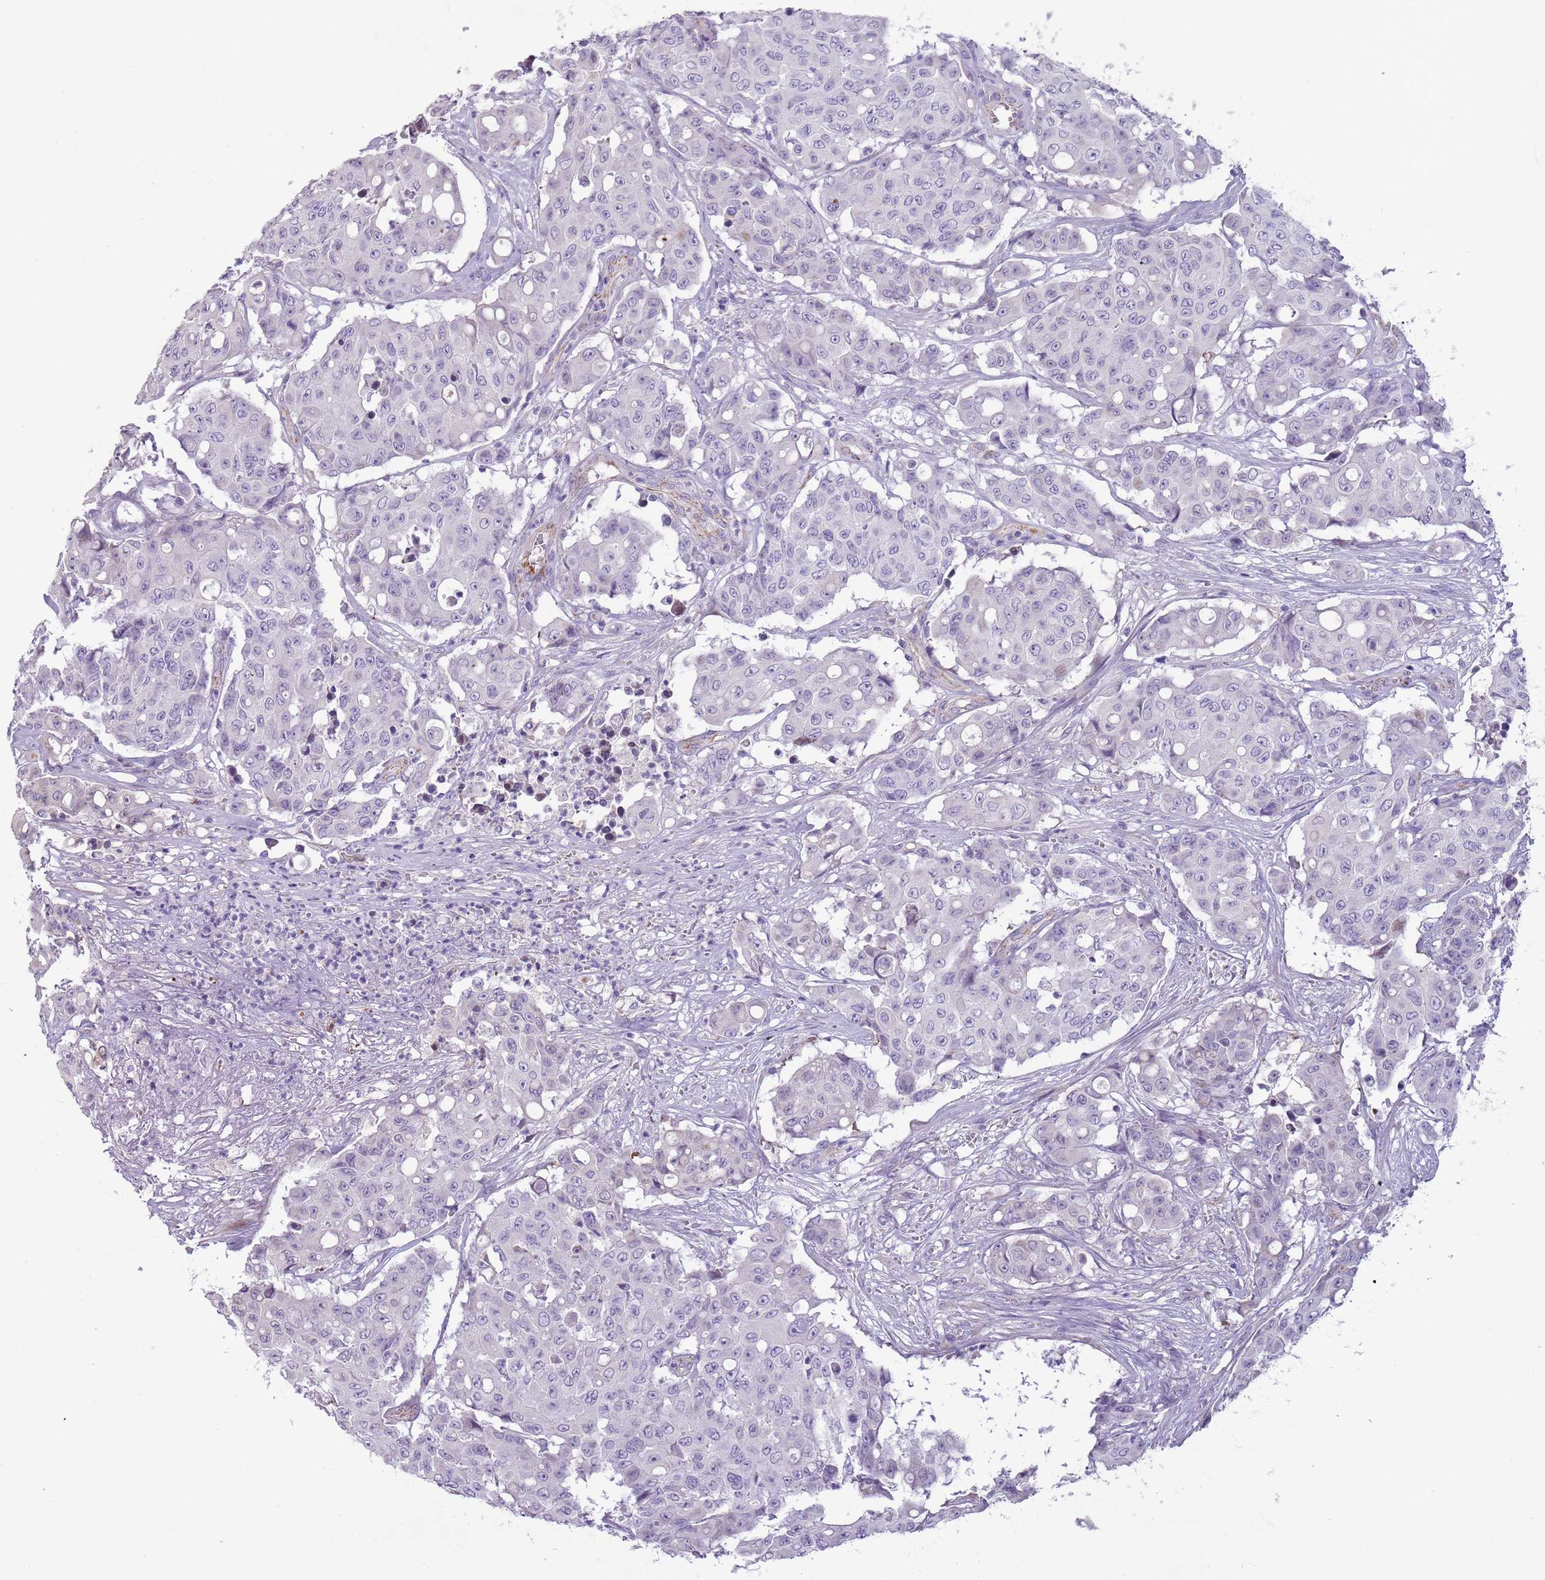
{"staining": {"intensity": "negative", "quantity": "none", "location": "none"}, "tissue": "colorectal cancer", "cell_type": "Tumor cells", "image_type": "cancer", "snomed": [{"axis": "morphology", "description": "Adenocarcinoma, NOS"}, {"axis": "topography", "description": "Colon"}], "caption": "Human colorectal adenocarcinoma stained for a protein using IHC reveals no positivity in tumor cells.", "gene": "RNF222", "patient": {"sex": "male", "age": 51}}